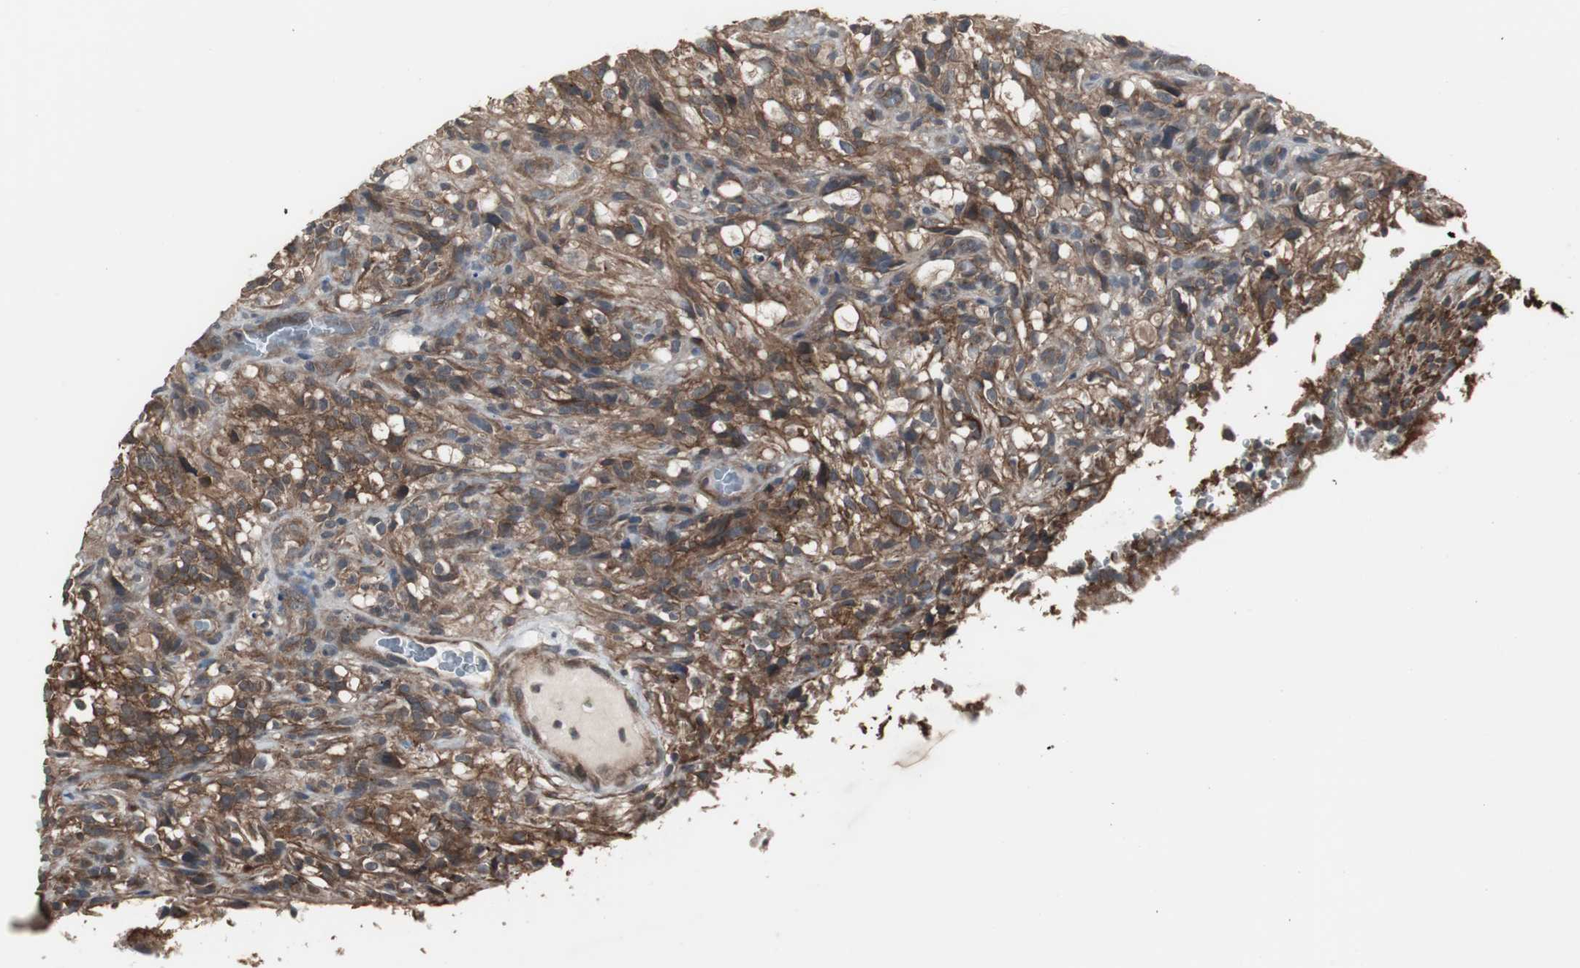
{"staining": {"intensity": "moderate", "quantity": ">75%", "location": "cytoplasmic/membranous"}, "tissue": "glioma", "cell_type": "Tumor cells", "image_type": "cancer", "snomed": [{"axis": "morphology", "description": "Normal tissue, NOS"}, {"axis": "morphology", "description": "Glioma, malignant, High grade"}, {"axis": "topography", "description": "Cerebral cortex"}], "caption": "Tumor cells display medium levels of moderate cytoplasmic/membranous staining in approximately >75% of cells in human malignant high-grade glioma.", "gene": "ATP2B2", "patient": {"sex": "male", "age": 75}}